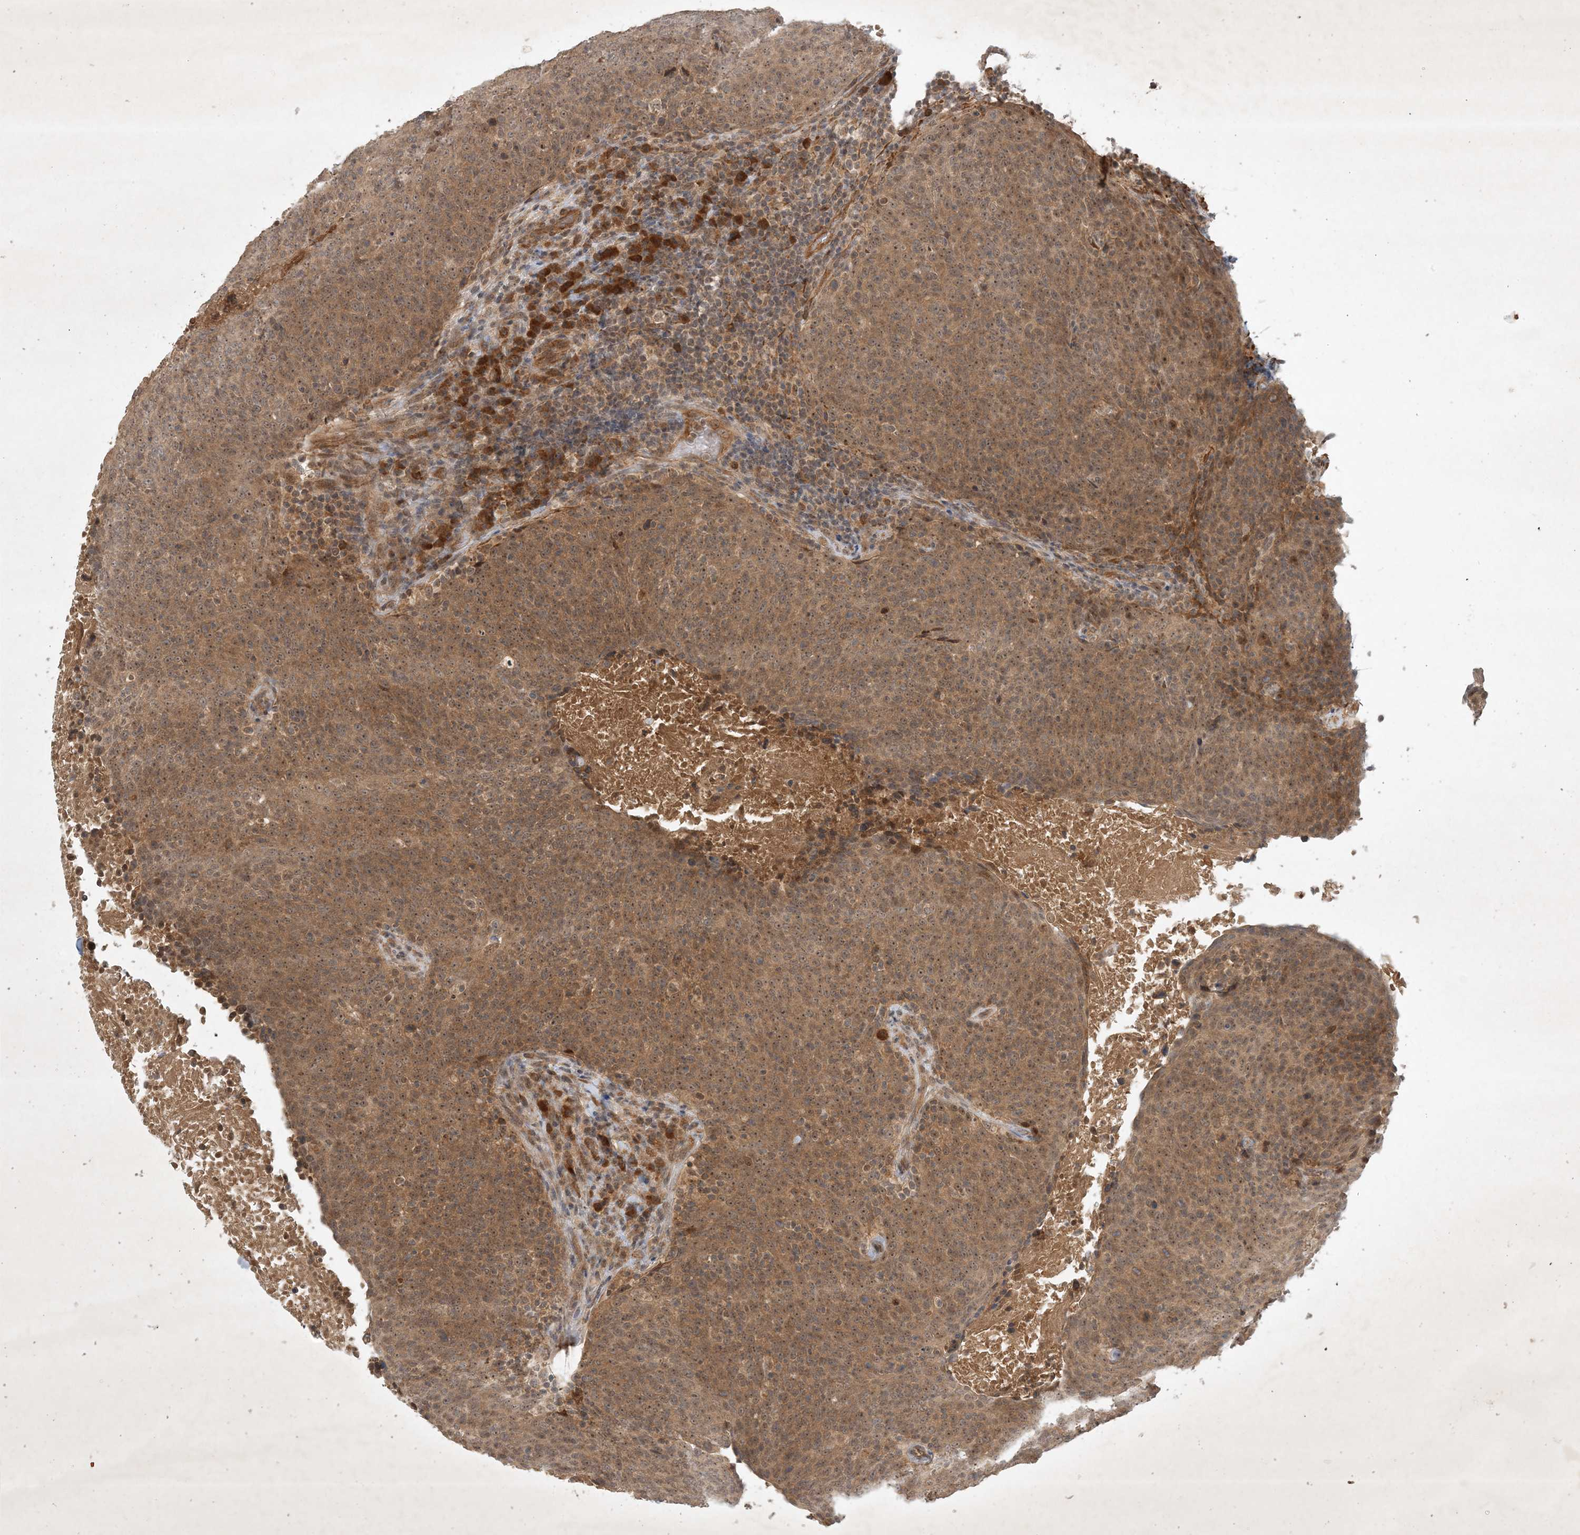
{"staining": {"intensity": "moderate", "quantity": ">75%", "location": "cytoplasmic/membranous,nuclear"}, "tissue": "head and neck cancer", "cell_type": "Tumor cells", "image_type": "cancer", "snomed": [{"axis": "morphology", "description": "Squamous cell carcinoma, NOS"}, {"axis": "morphology", "description": "Squamous cell carcinoma, metastatic, NOS"}, {"axis": "topography", "description": "Lymph node"}, {"axis": "topography", "description": "Head-Neck"}], "caption": "Human head and neck cancer stained with a brown dye reveals moderate cytoplasmic/membranous and nuclear positive staining in approximately >75% of tumor cells.", "gene": "ZCCHC4", "patient": {"sex": "male", "age": 62}}